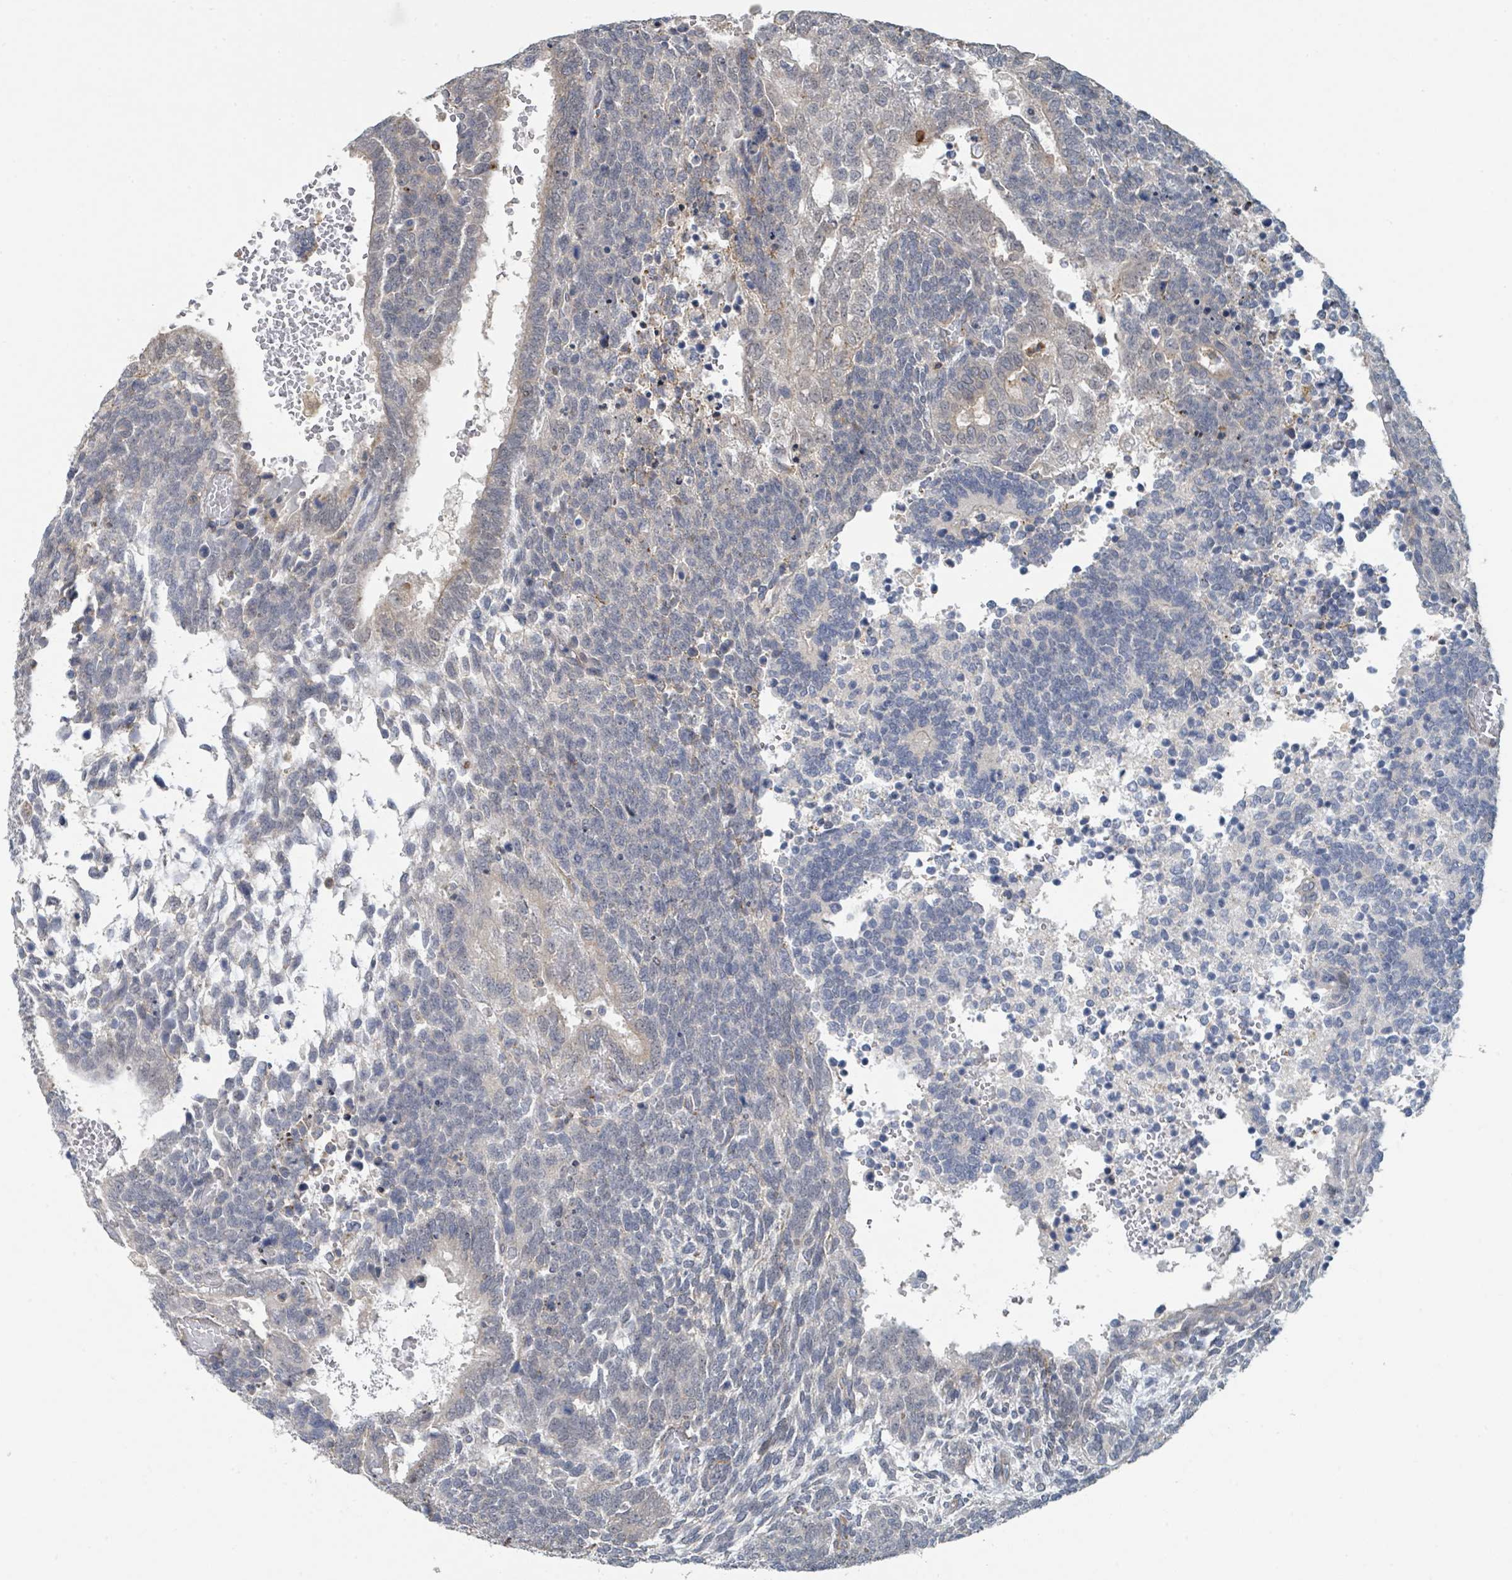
{"staining": {"intensity": "negative", "quantity": "none", "location": "none"}, "tissue": "testis cancer", "cell_type": "Tumor cells", "image_type": "cancer", "snomed": [{"axis": "morphology", "description": "Carcinoma, Embryonal, NOS"}, {"axis": "topography", "description": "Testis"}], "caption": "This is an IHC histopathology image of human embryonal carcinoma (testis). There is no positivity in tumor cells.", "gene": "LRRC42", "patient": {"sex": "male", "age": 23}}